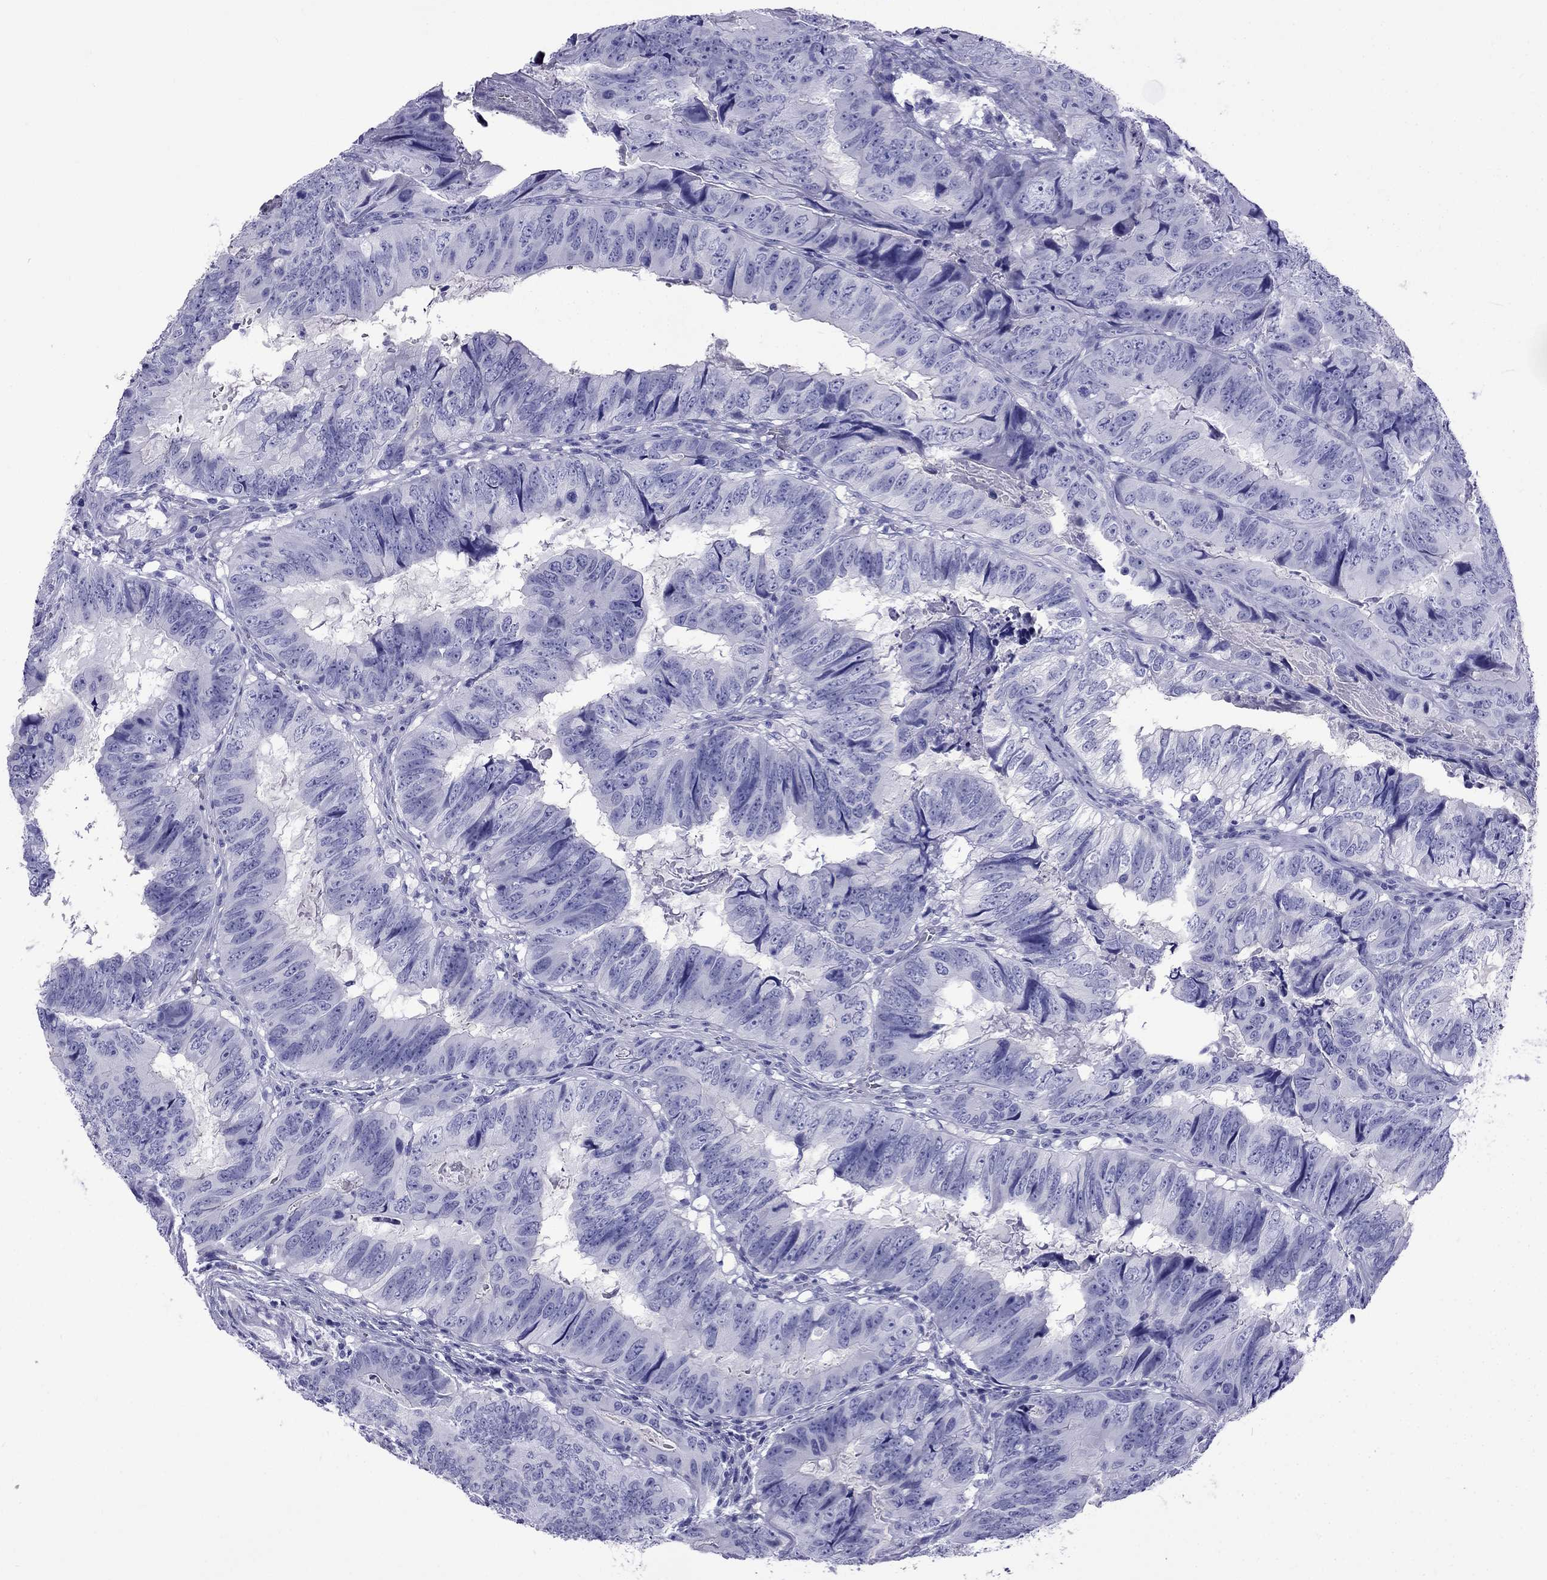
{"staining": {"intensity": "negative", "quantity": "none", "location": "none"}, "tissue": "colorectal cancer", "cell_type": "Tumor cells", "image_type": "cancer", "snomed": [{"axis": "morphology", "description": "Adenocarcinoma, NOS"}, {"axis": "topography", "description": "Colon"}], "caption": "Tumor cells show no significant positivity in colorectal cancer.", "gene": "ARR3", "patient": {"sex": "male", "age": 79}}